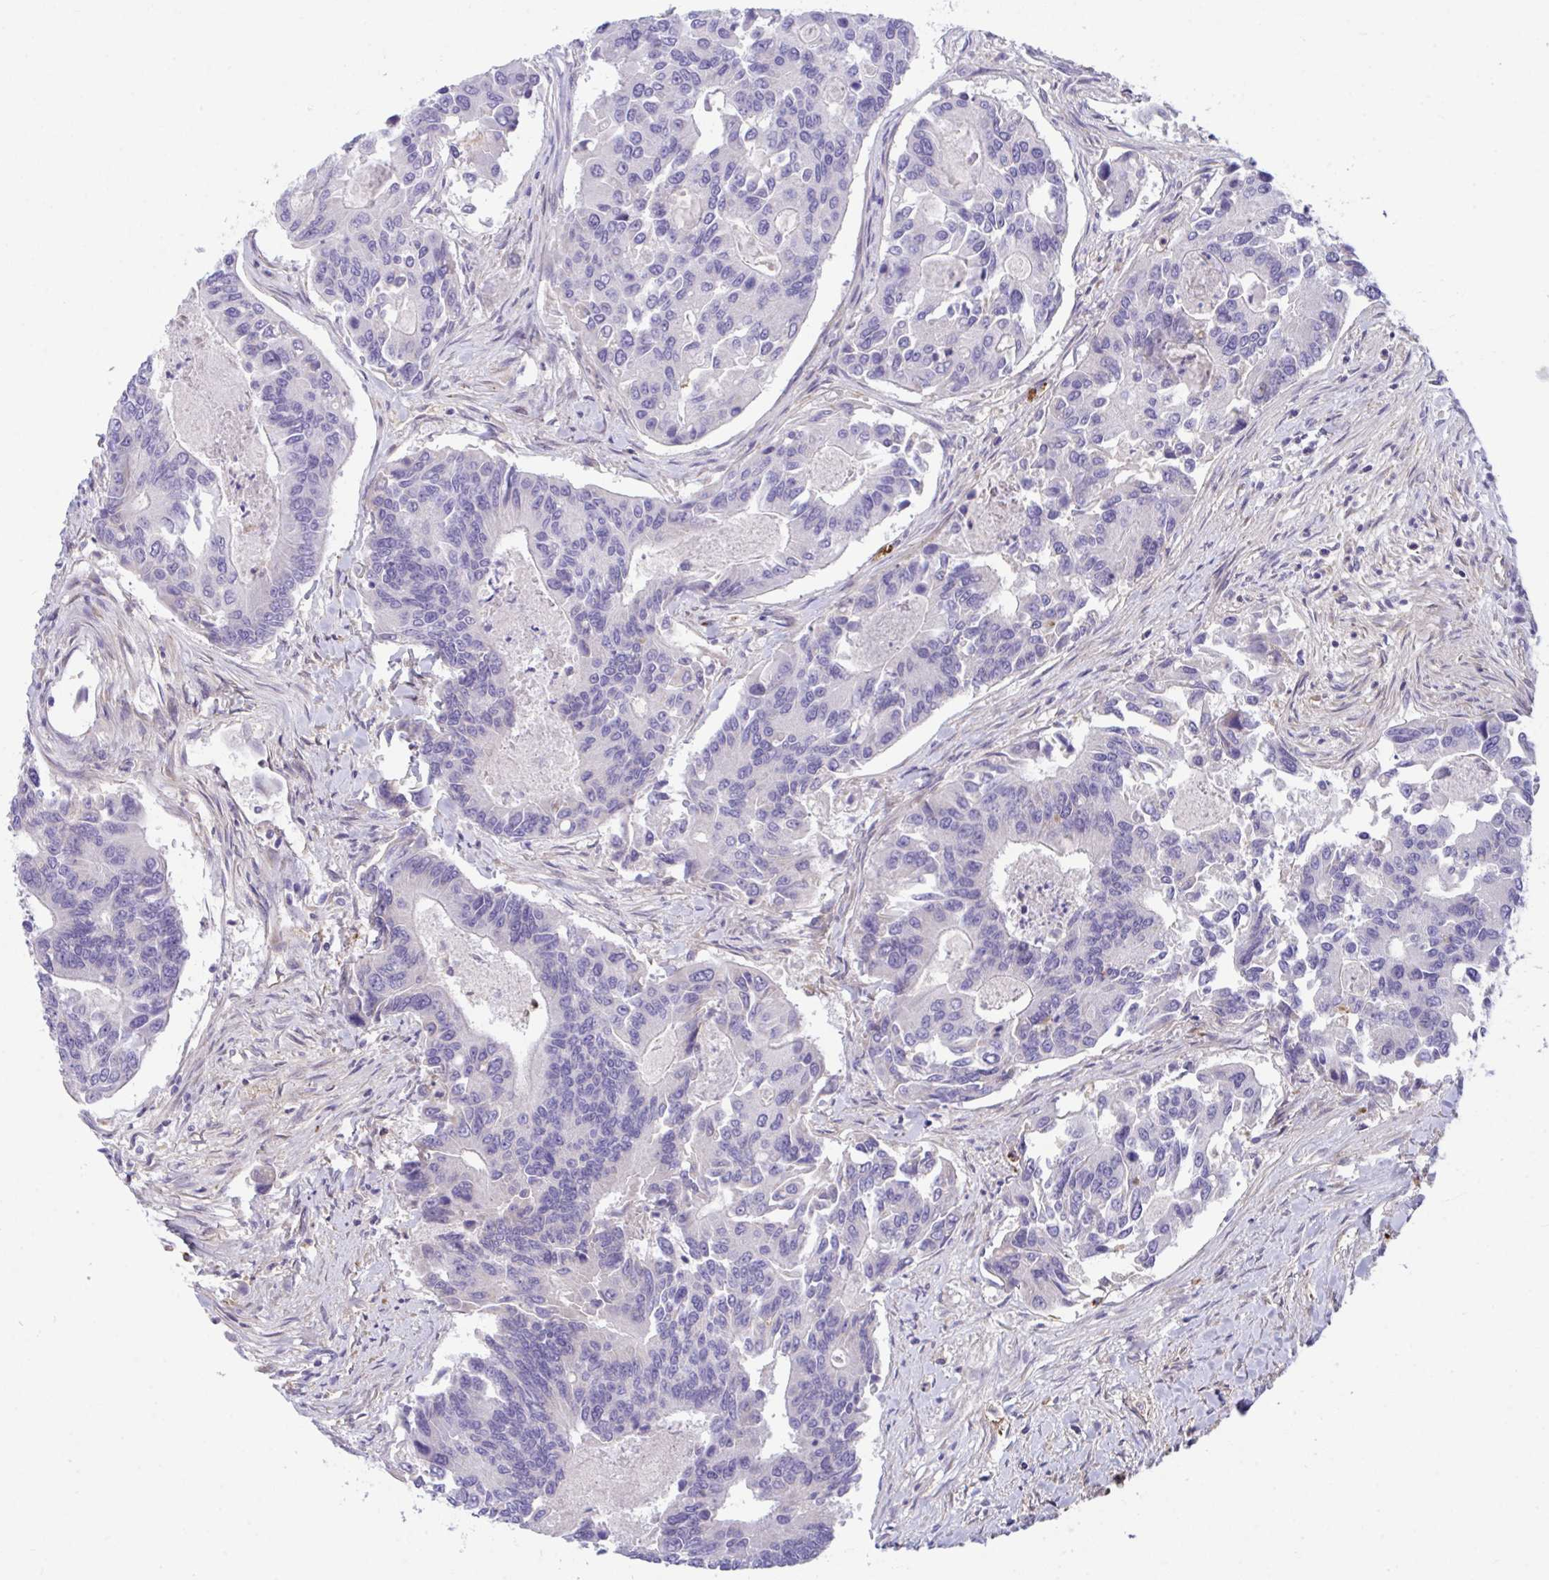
{"staining": {"intensity": "negative", "quantity": "none", "location": "none"}, "tissue": "colorectal cancer", "cell_type": "Tumor cells", "image_type": "cancer", "snomed": [{"axis": "morphology", "description": "Adenocarcinoma, NOS"}, {"axis": "topography", "description": "Colon"}], "caption": "Immunohistochemistry (IHC) of human colorectal cancer (adenocarcinoma) shows no positivity in tumor cells. The staining is performed using DAB brown chromogen with nuclei counter-stained in using hematoxylin.", "gene": "RHOXF1", "patient": {"sex": "female", "age": 67}}